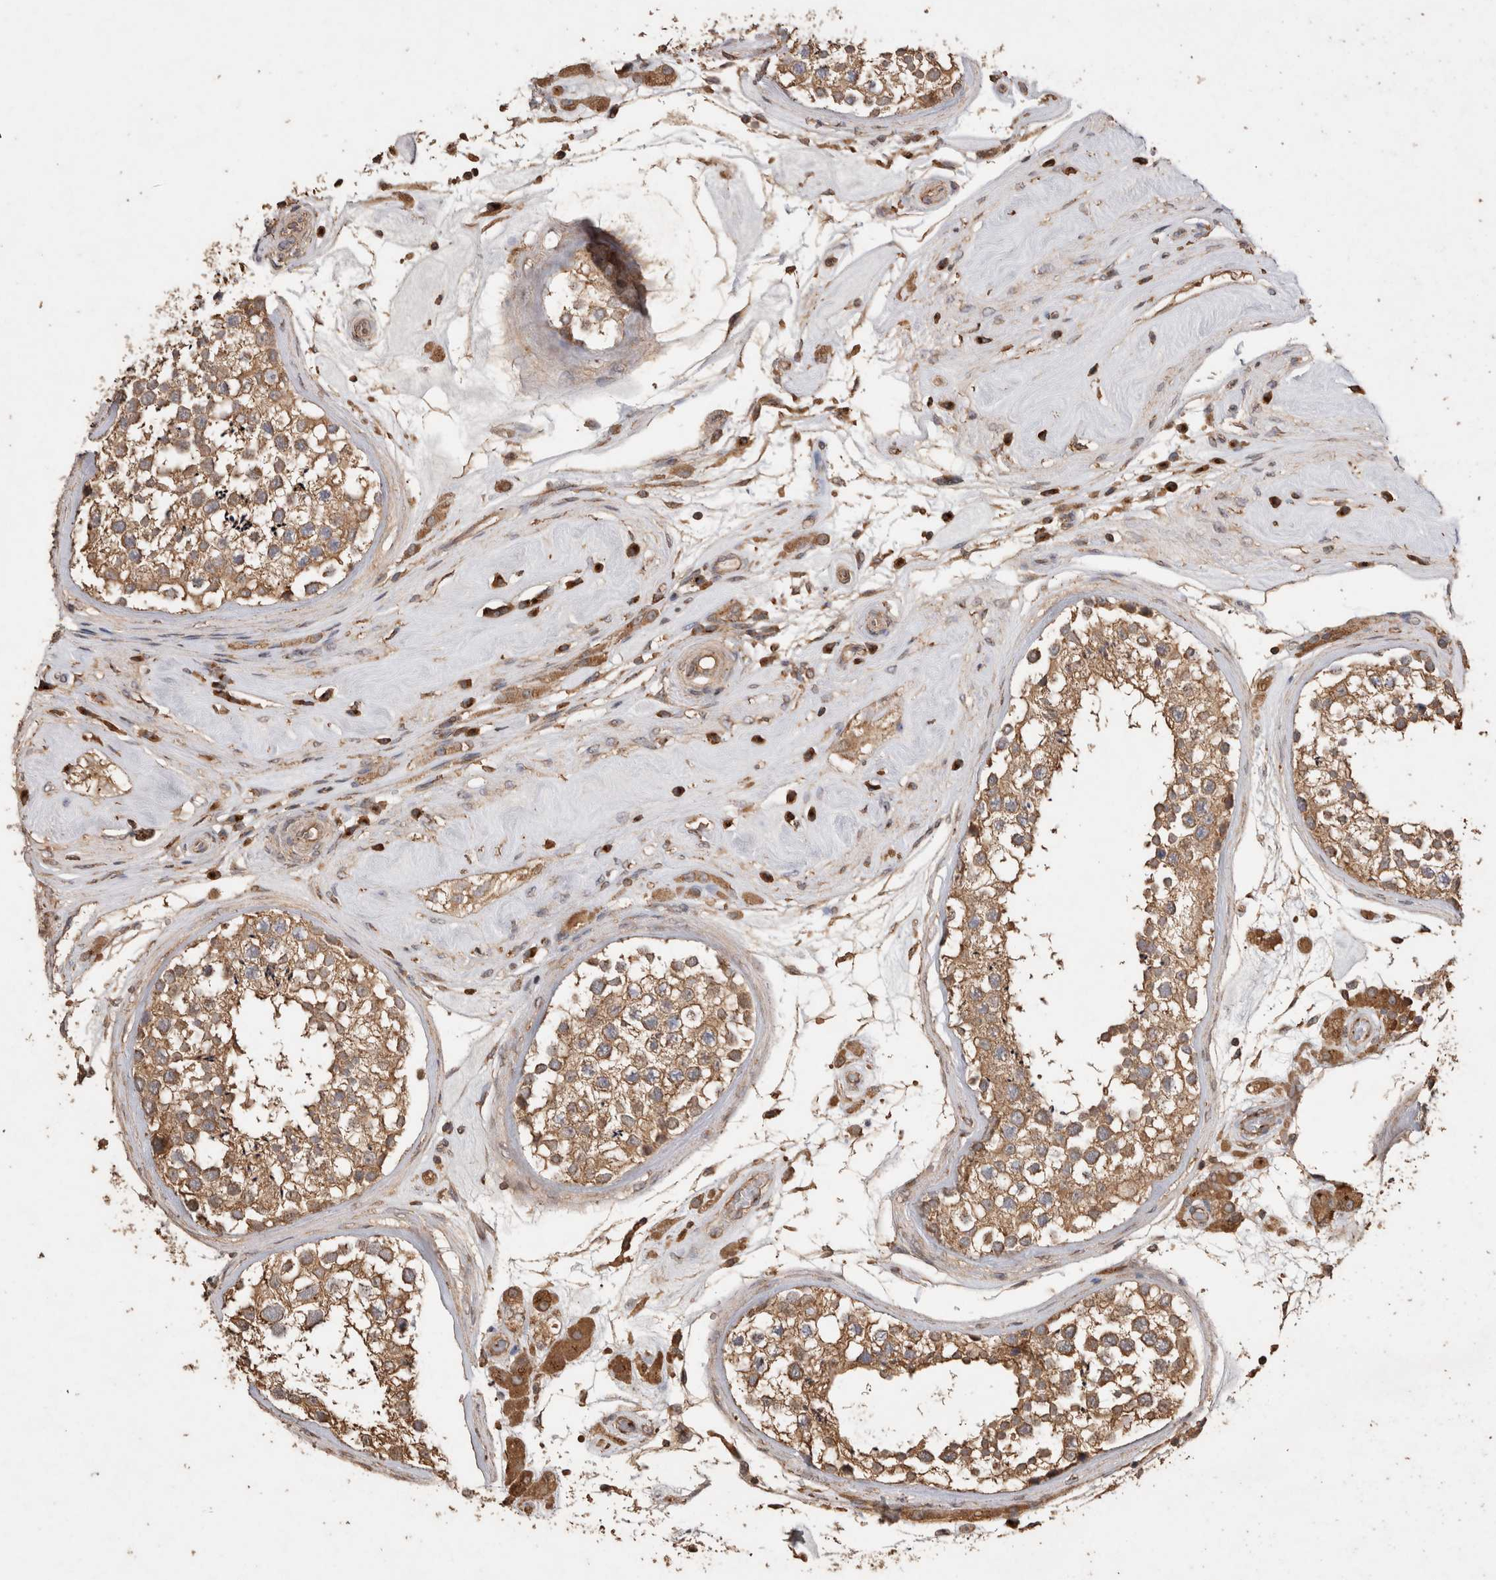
{"staining": {"intensity": "moderate", "quantity": ">75%", "location": "cytoplasmic/membranous"}, "tissue": "testis", "cell_type": "Cells in seminiferous ducts", "image_type": "normal", "snomed": [{"axis": "morphology", "description": "Normal tissue, NOS"}, {"axis": "topography", "description": "Testis"}], "caption": "Immunohistochemical staining of normal human testis displays >75% levels of moderate cytoplasmic/membranous protein expression in approximately >75% of cells in seminiferous ducts. Nuclei are stained in blue.", "gene": "SNX31", "patient": {"sex": "male", "age": 46}}